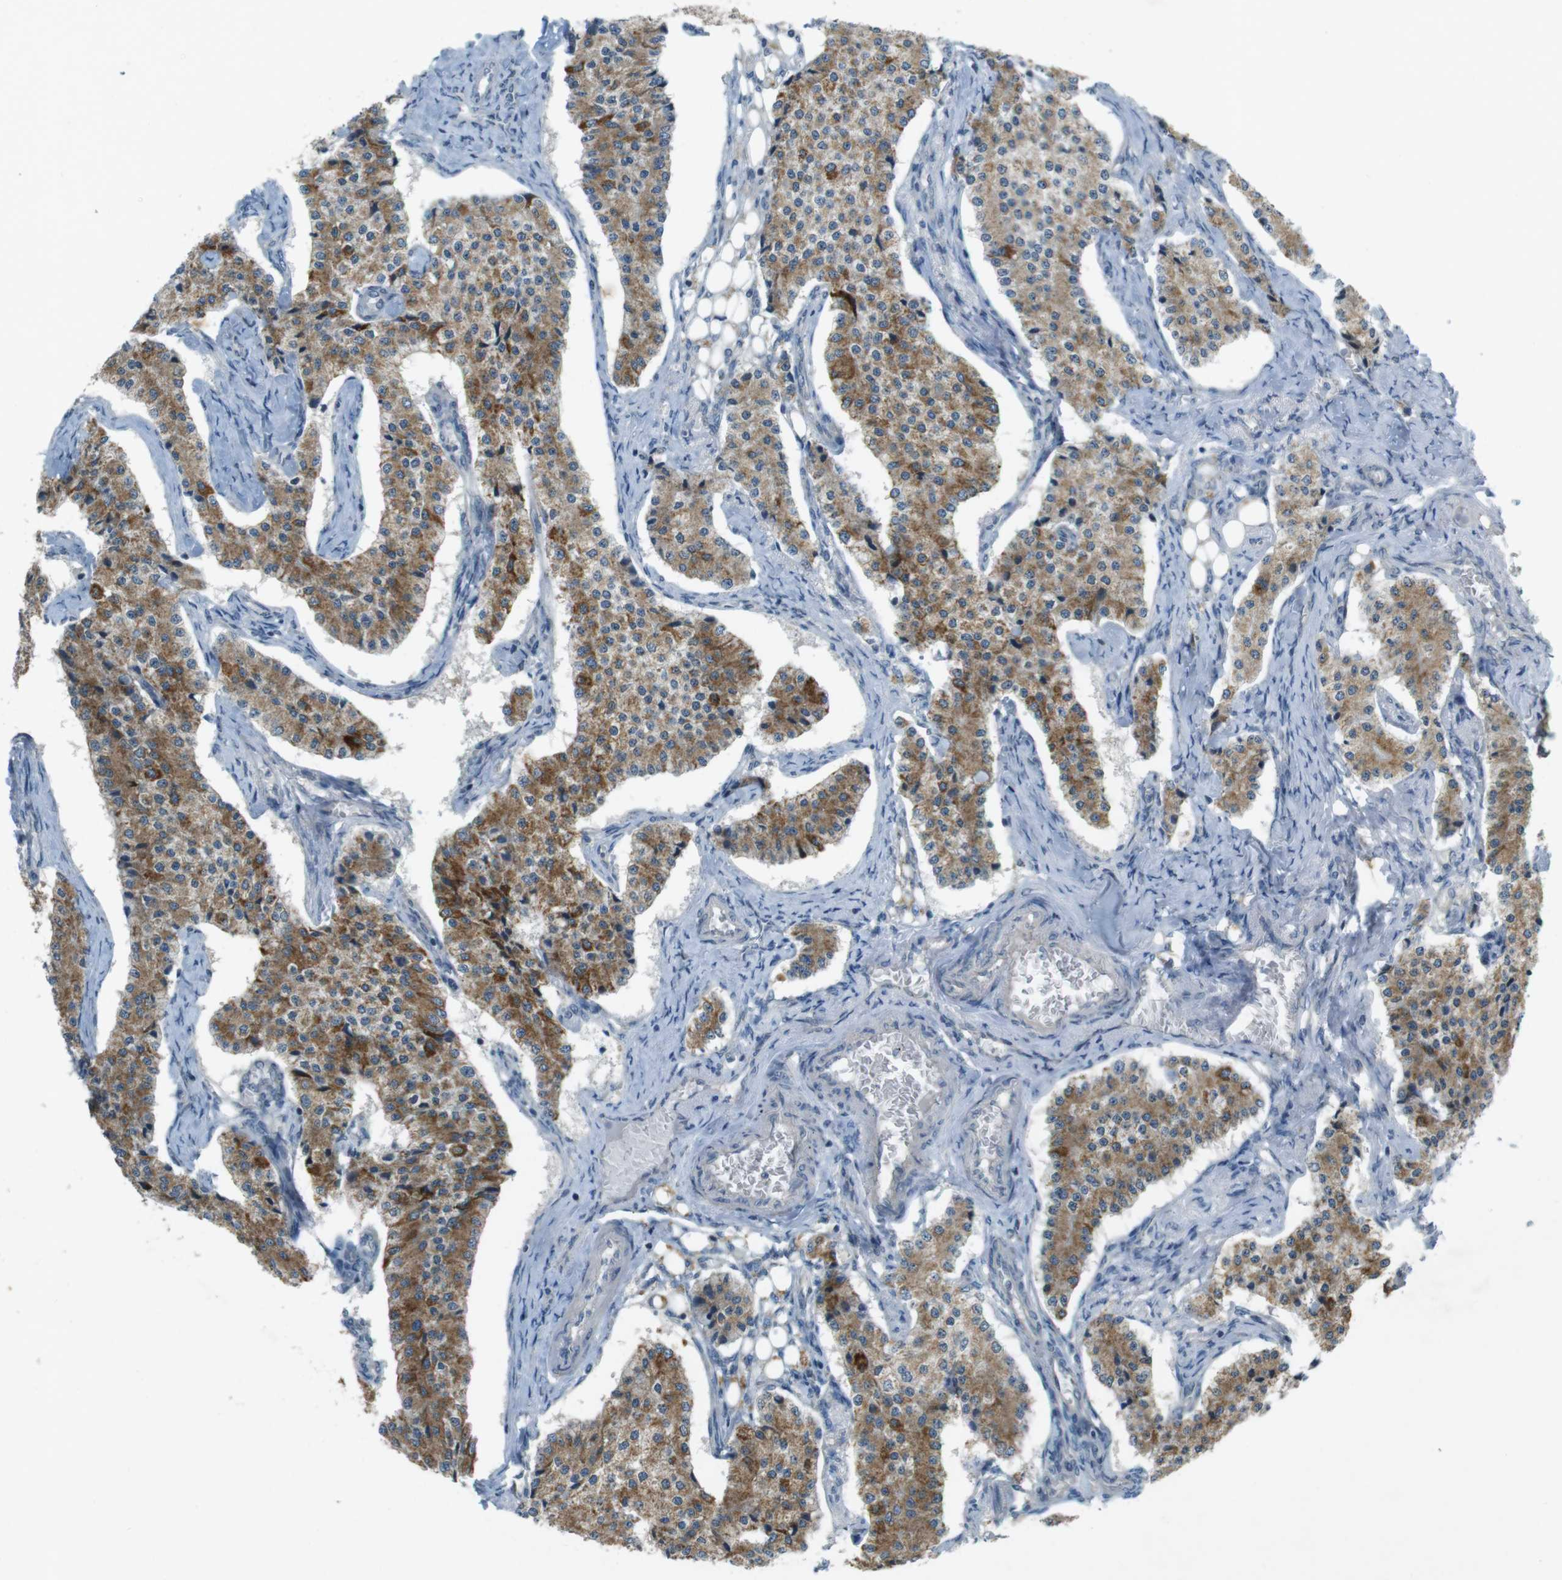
{"staining": {"intensity": "moderate", "quantity": ">75%", "location": "cytoplasmic/membranous"}, "tissue": "carcinoid", "cell_type": "Tumor cells", "image_type": "cancer", "snomed": [{"axis": "morphology", "description": "Carcinoid, malignant, NOS"}, {"axis": "topography", "description": "Colon"}], "caption": "The histopathology image demonstrates a brown stain indicating the presence of a protein in the cytoplasmic/membranous of tumor cells in carcinoid.", "gene": "TMEM41B", "patient": {"sex": "female", "age": 52}}